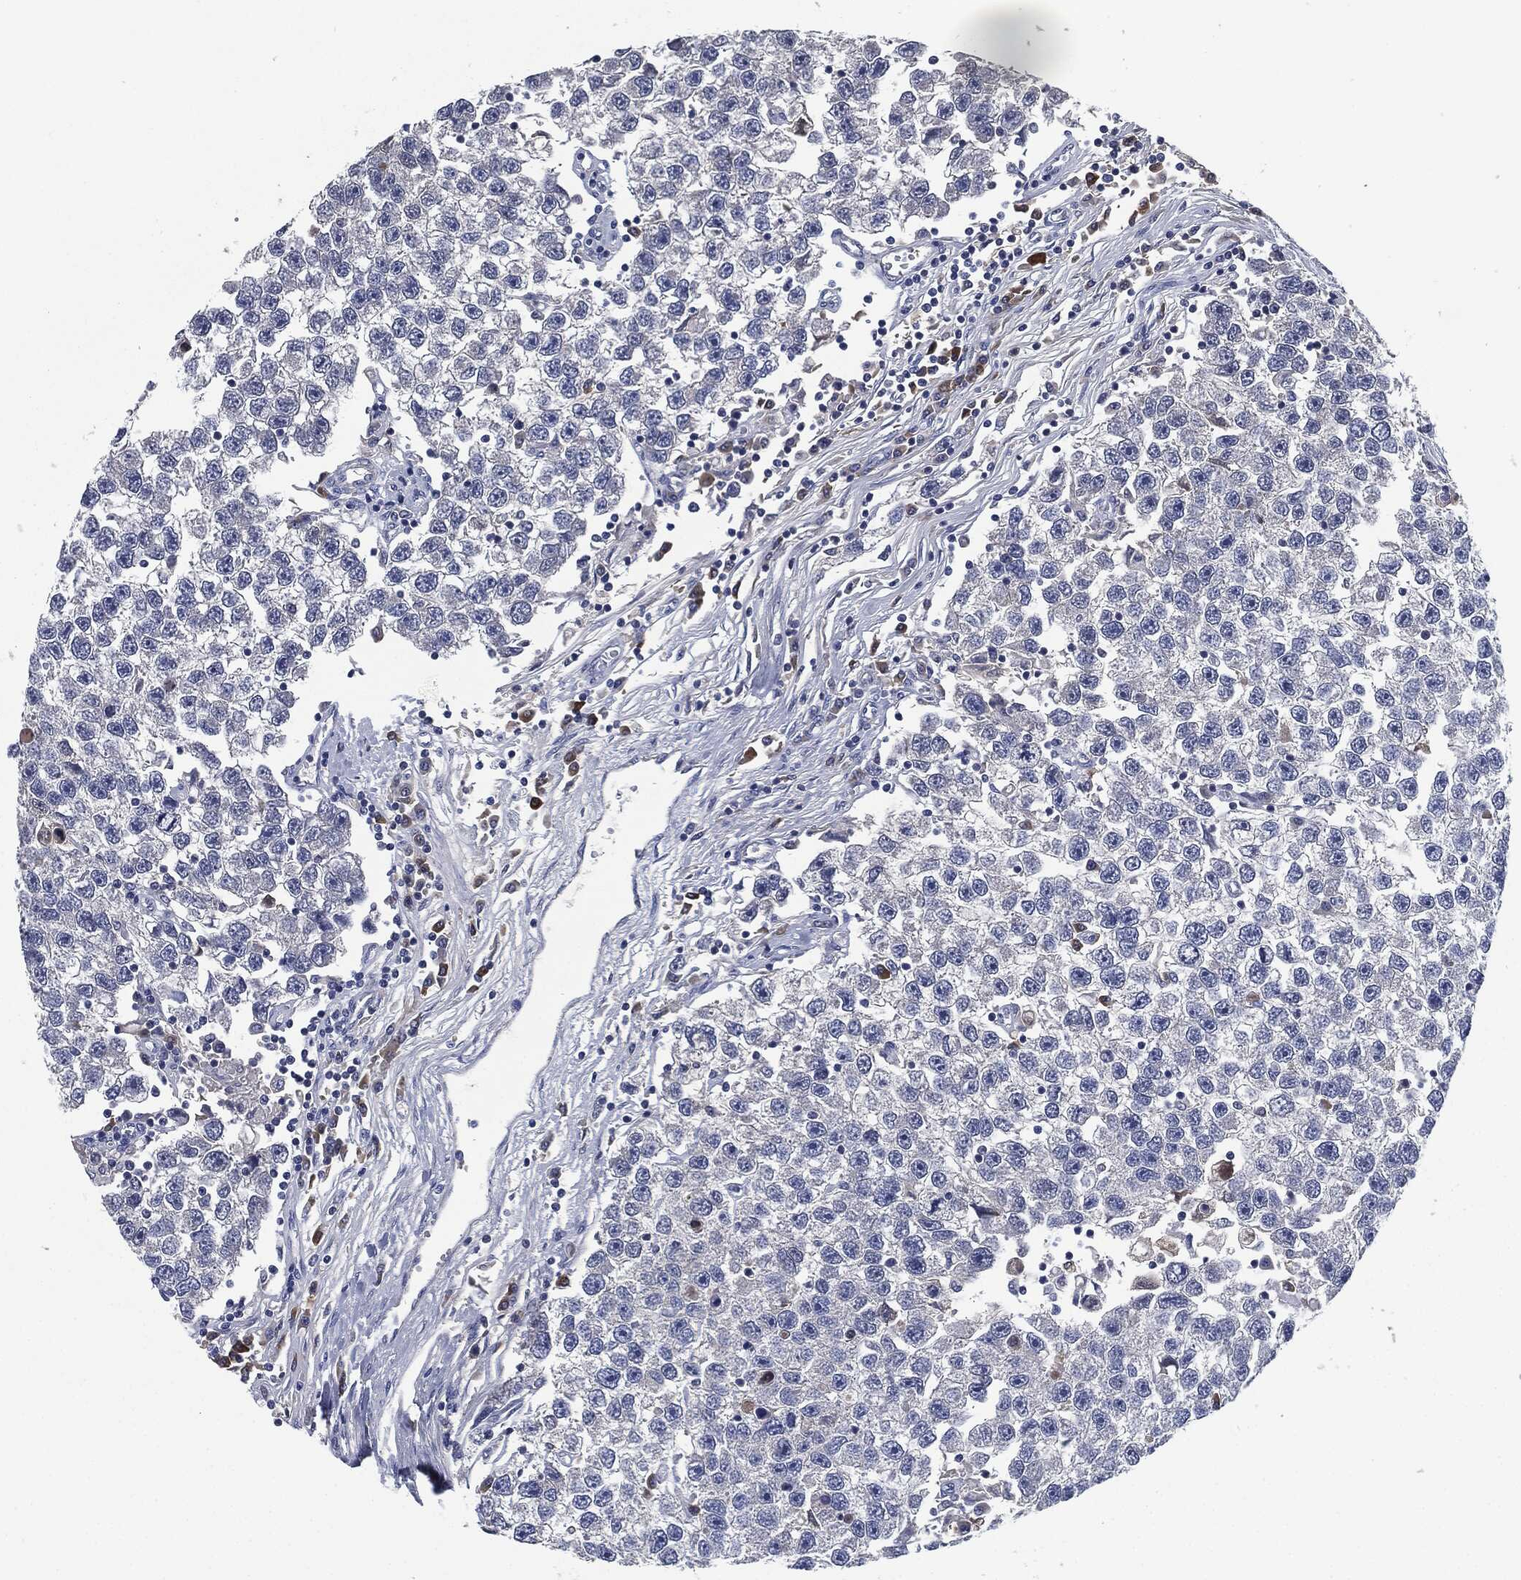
{"staining": {"intensity": "negative", "quantity": "none", "location": "none"}, "tissue": "testis cancer", "cell_type": "Tumor cells", "image_type": "cancer", "snomed": [{"axis": "morphology", "description": "Seminoma, NOS"}, {"axis": "topography", "description": "Testis"}], "caption": "The histopathology image reveals no staining of tumor cells in testis cancer.", "gene": "SIGLEC7", "patient": {"sex": "male", "age": 26}}